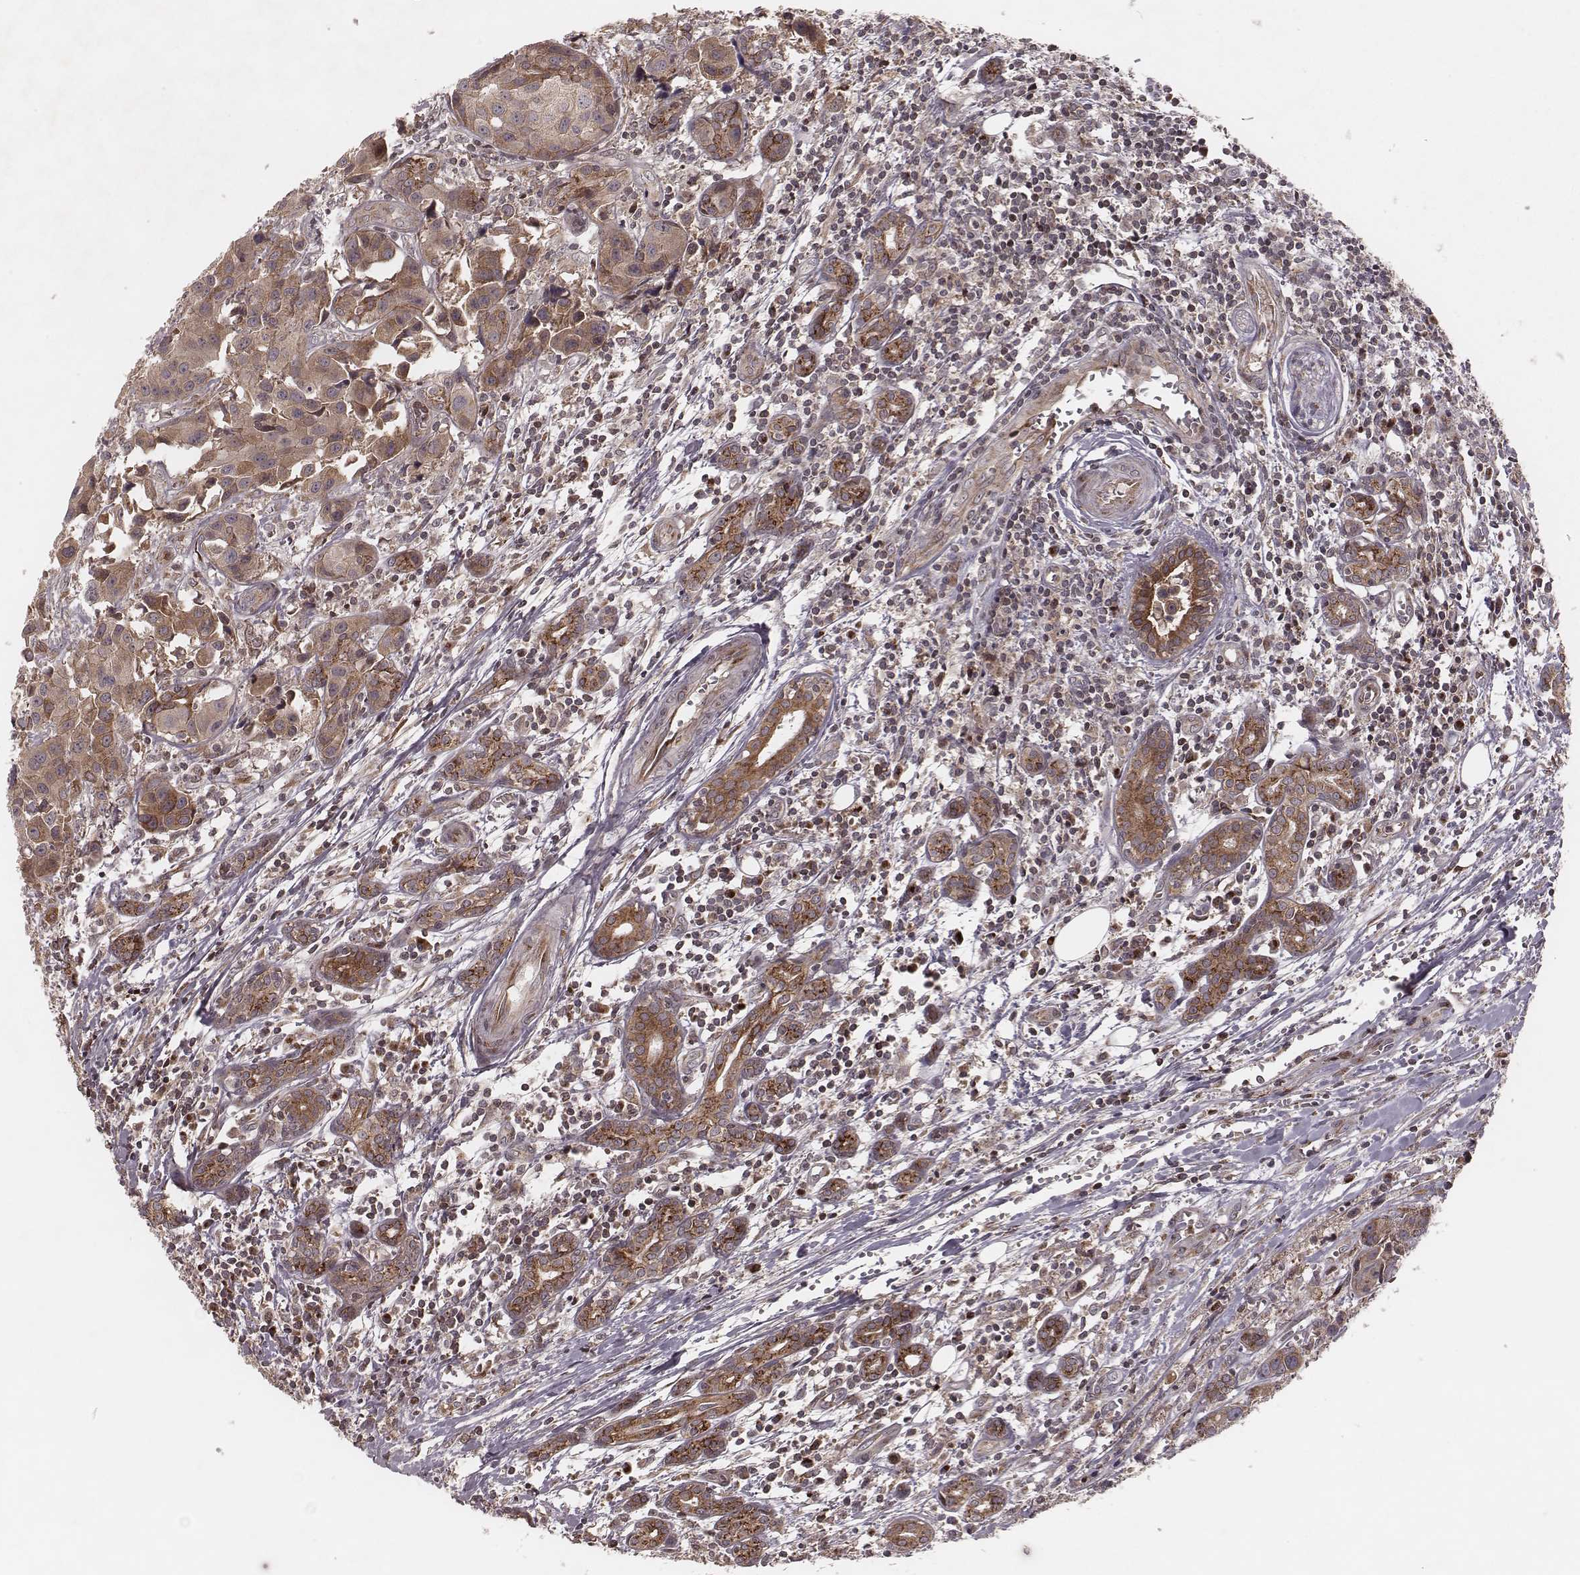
{"staining": {"intensity": "moderate", "quantity": ">75%", "location": "cytoplasmic/membranous"}, "tissue": "head and neck cancer", "cell_type": "Tumor cells", "image_type": "cancer", "snomed": [{"axis": "morphology", "description": "Adenocarcinoma, NOS"}, {"axis": "topography", "description": "Head-Neck"}], "caption": "Protein expression analysis of head and neck adenocarcinoma demonstrates moderate cytoplasmic/membranous staining in about >75% of tumor cells.", "gene": "MYO19", "patient": {"sex": "male", "age": 76}}